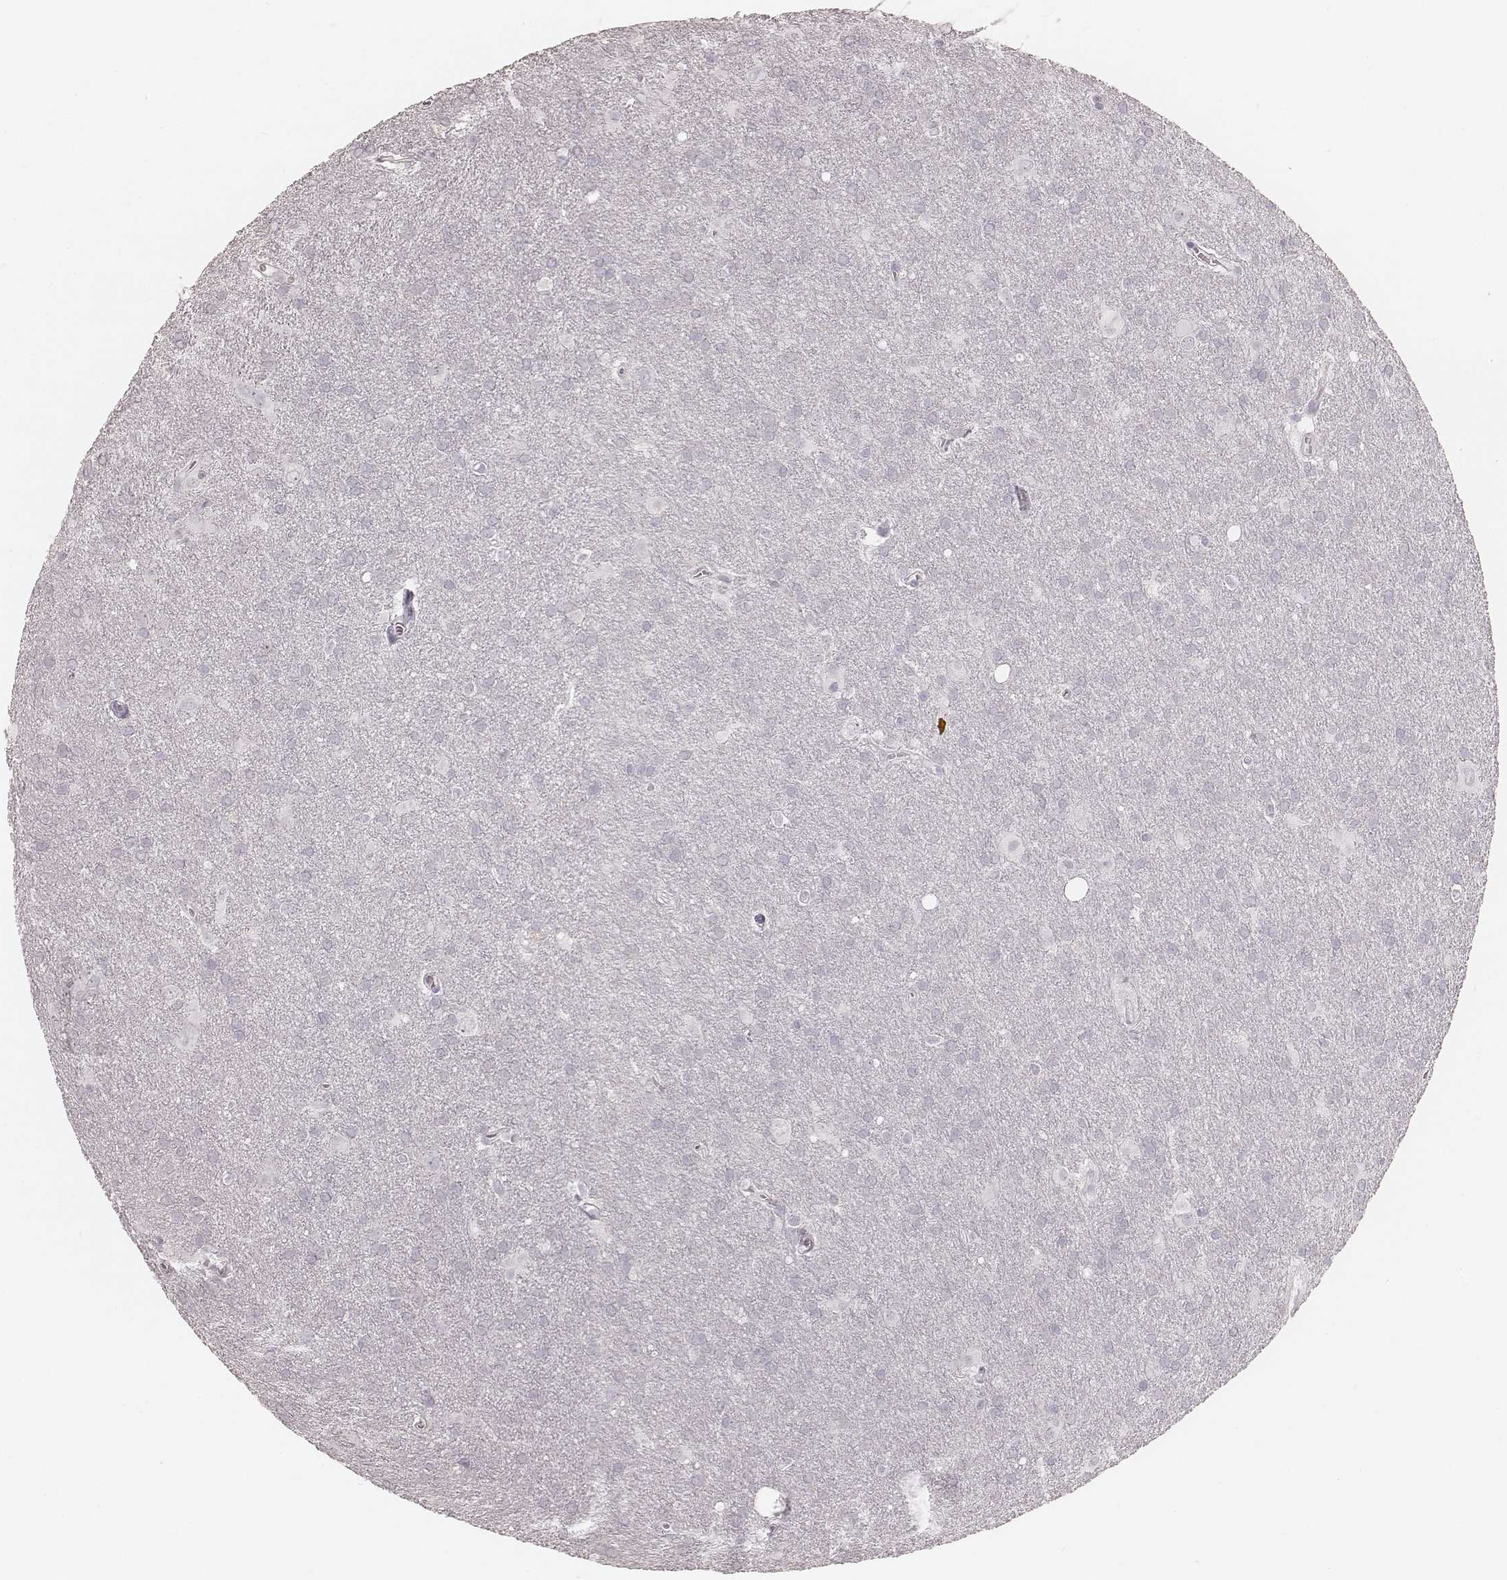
{"staining": {"intensity": "negative", "quantity": "none", "location": "none"}, "tissue": "glioma", "cell_type": "Tumor cells", "image_type": "cancer", "snomed": [{"axis": "morphology", "description": "Glioma, malignant, Low grade"}, {"axis": "topography", "description": "Brain"}], "caption": "DAB immunohistochemical staining of glioma shows no significant positivity in tumor cells.", "gene": "KRT26", "patient": {"sex": "male", "age": 58}}